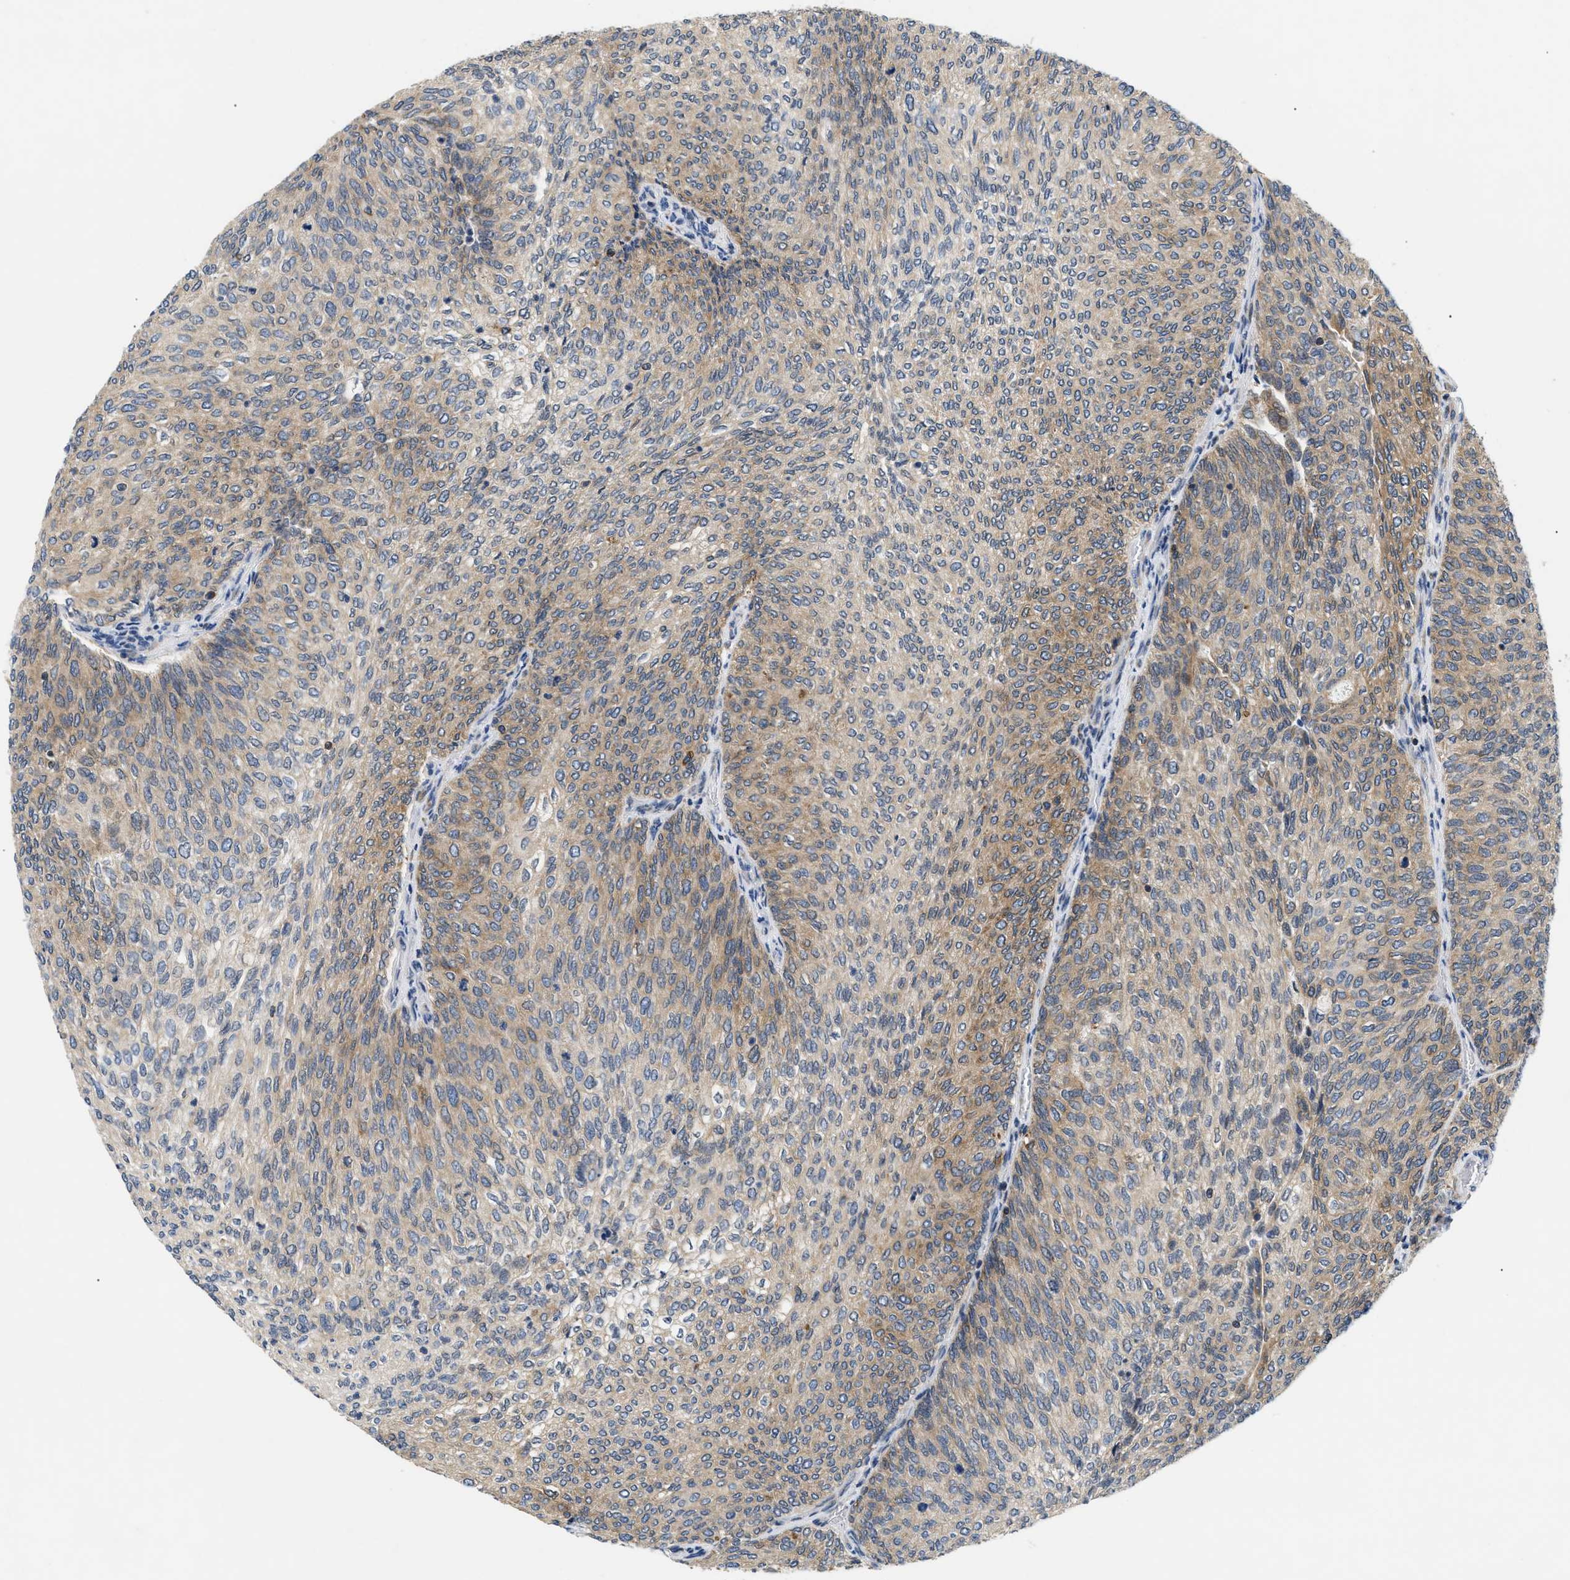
{"staining": {"intensity": "moderate", "quantity": "25%-75%", "location": "cytoplasmic/membranous"}, "tissue": "urothelial cancer", "cell_type": "Tumor cells", "image_type": "cancer", "snomed": [{"axis": "morphology", "description": "Urothelial carcinoma, Low grade"}, {"axis": "topography", "description": "Urinary bladder"}], "caption": "High-power microscopy captured an immunohistochemistry (IHC) histopathology image of urothelial carcinoma (low-grade), revealing moderate cytoplasmic/membranous positivity in about 25%-75% of tumor cells.", "gene": "DERL1", "patient": {"sex": "female", "age": 79}}